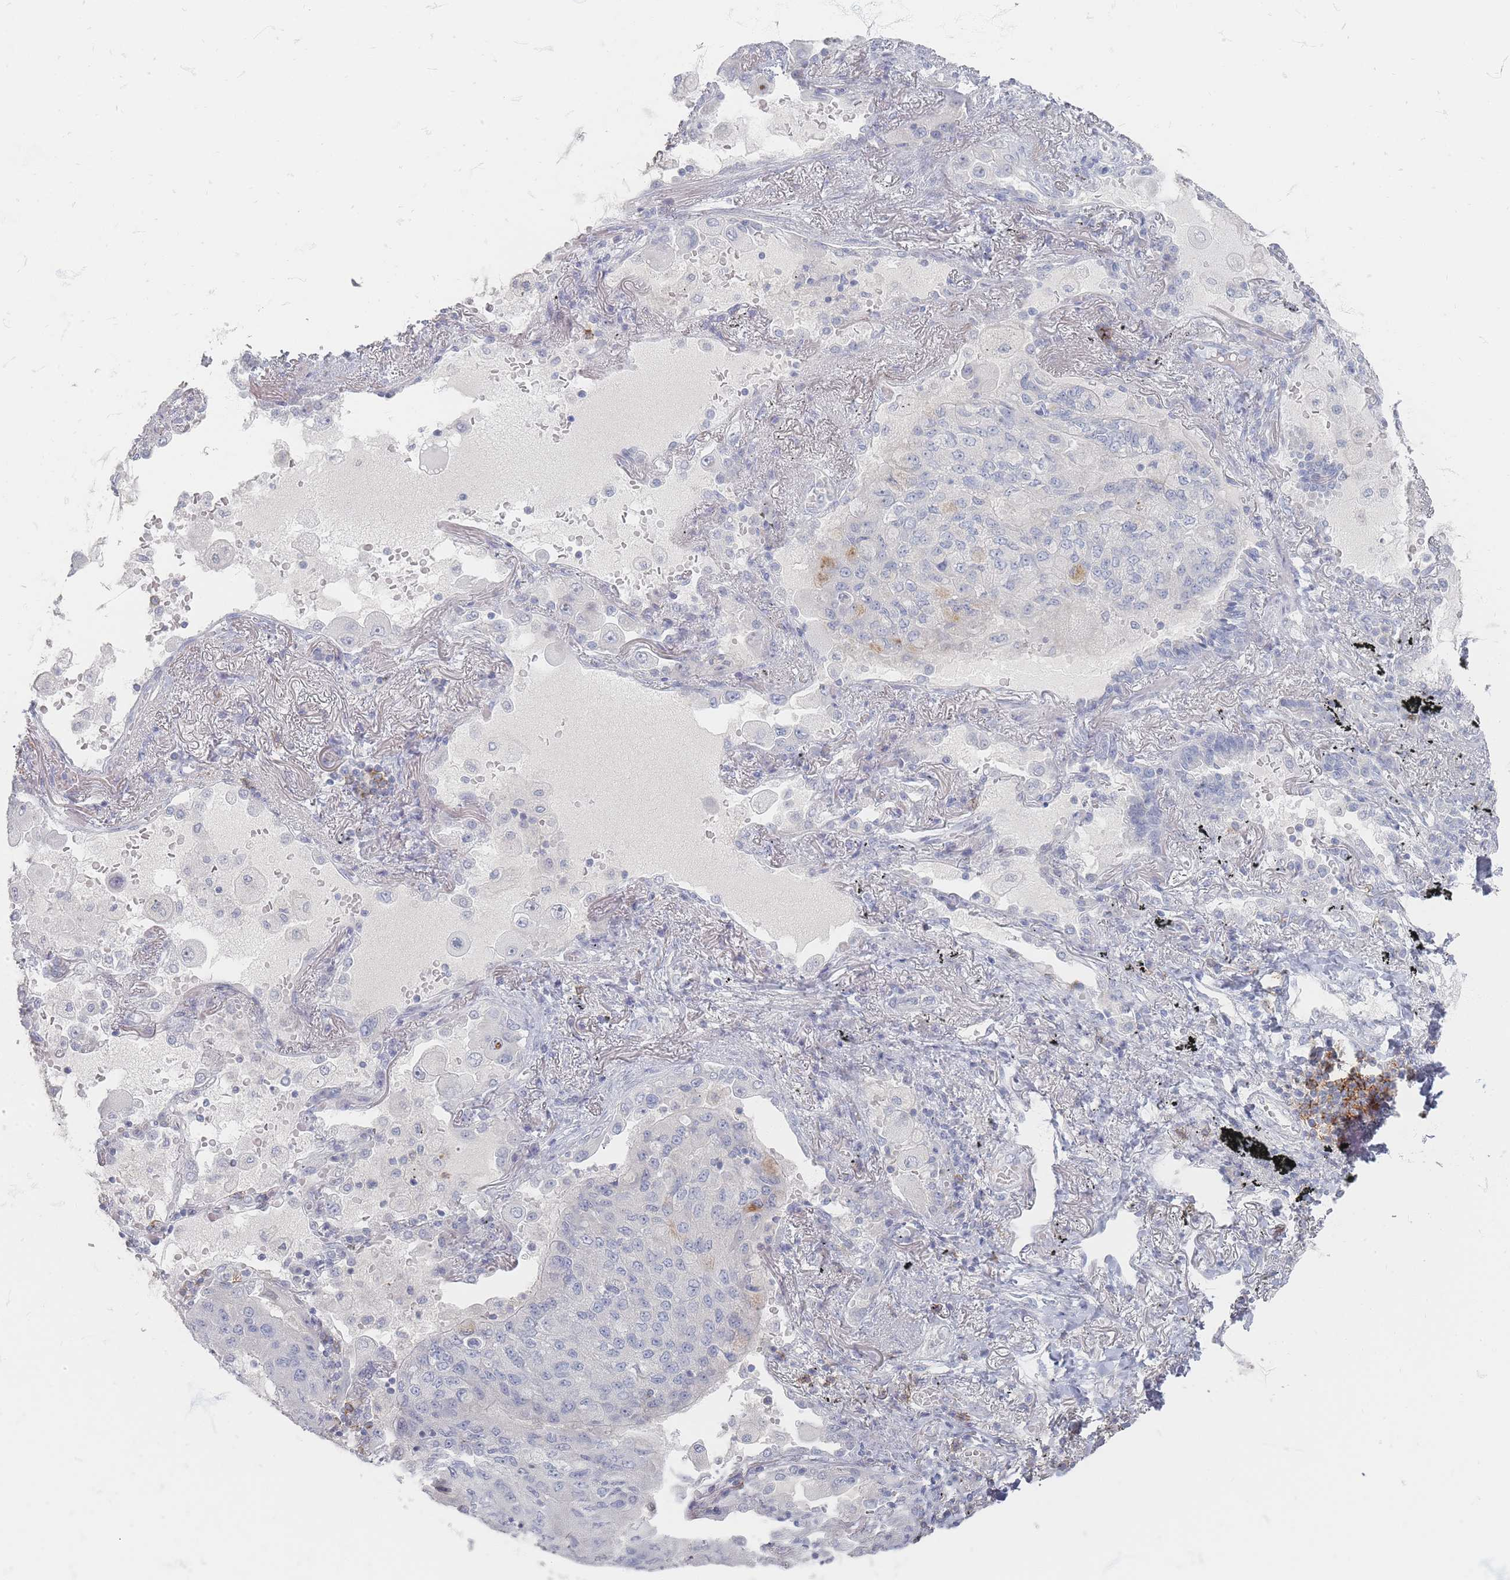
{"staining": {"intensity": "negative", "quantity": "none", "location": "none"}, "tissue": "lung cancer", "cell_type": "Tumor cells", "image_type": "cancer", "snomed": [{"axis": "morphology", "description": "Squamous cell carcinoma, NOS"}, {"axis": "topography", "description": "Lung"}], "caption": "This is an IHC micrograph of human lung cancer. There is no positivity in tumor cells.", "gene": "CD37", "patient": {"sex": "male", "age": 74}}